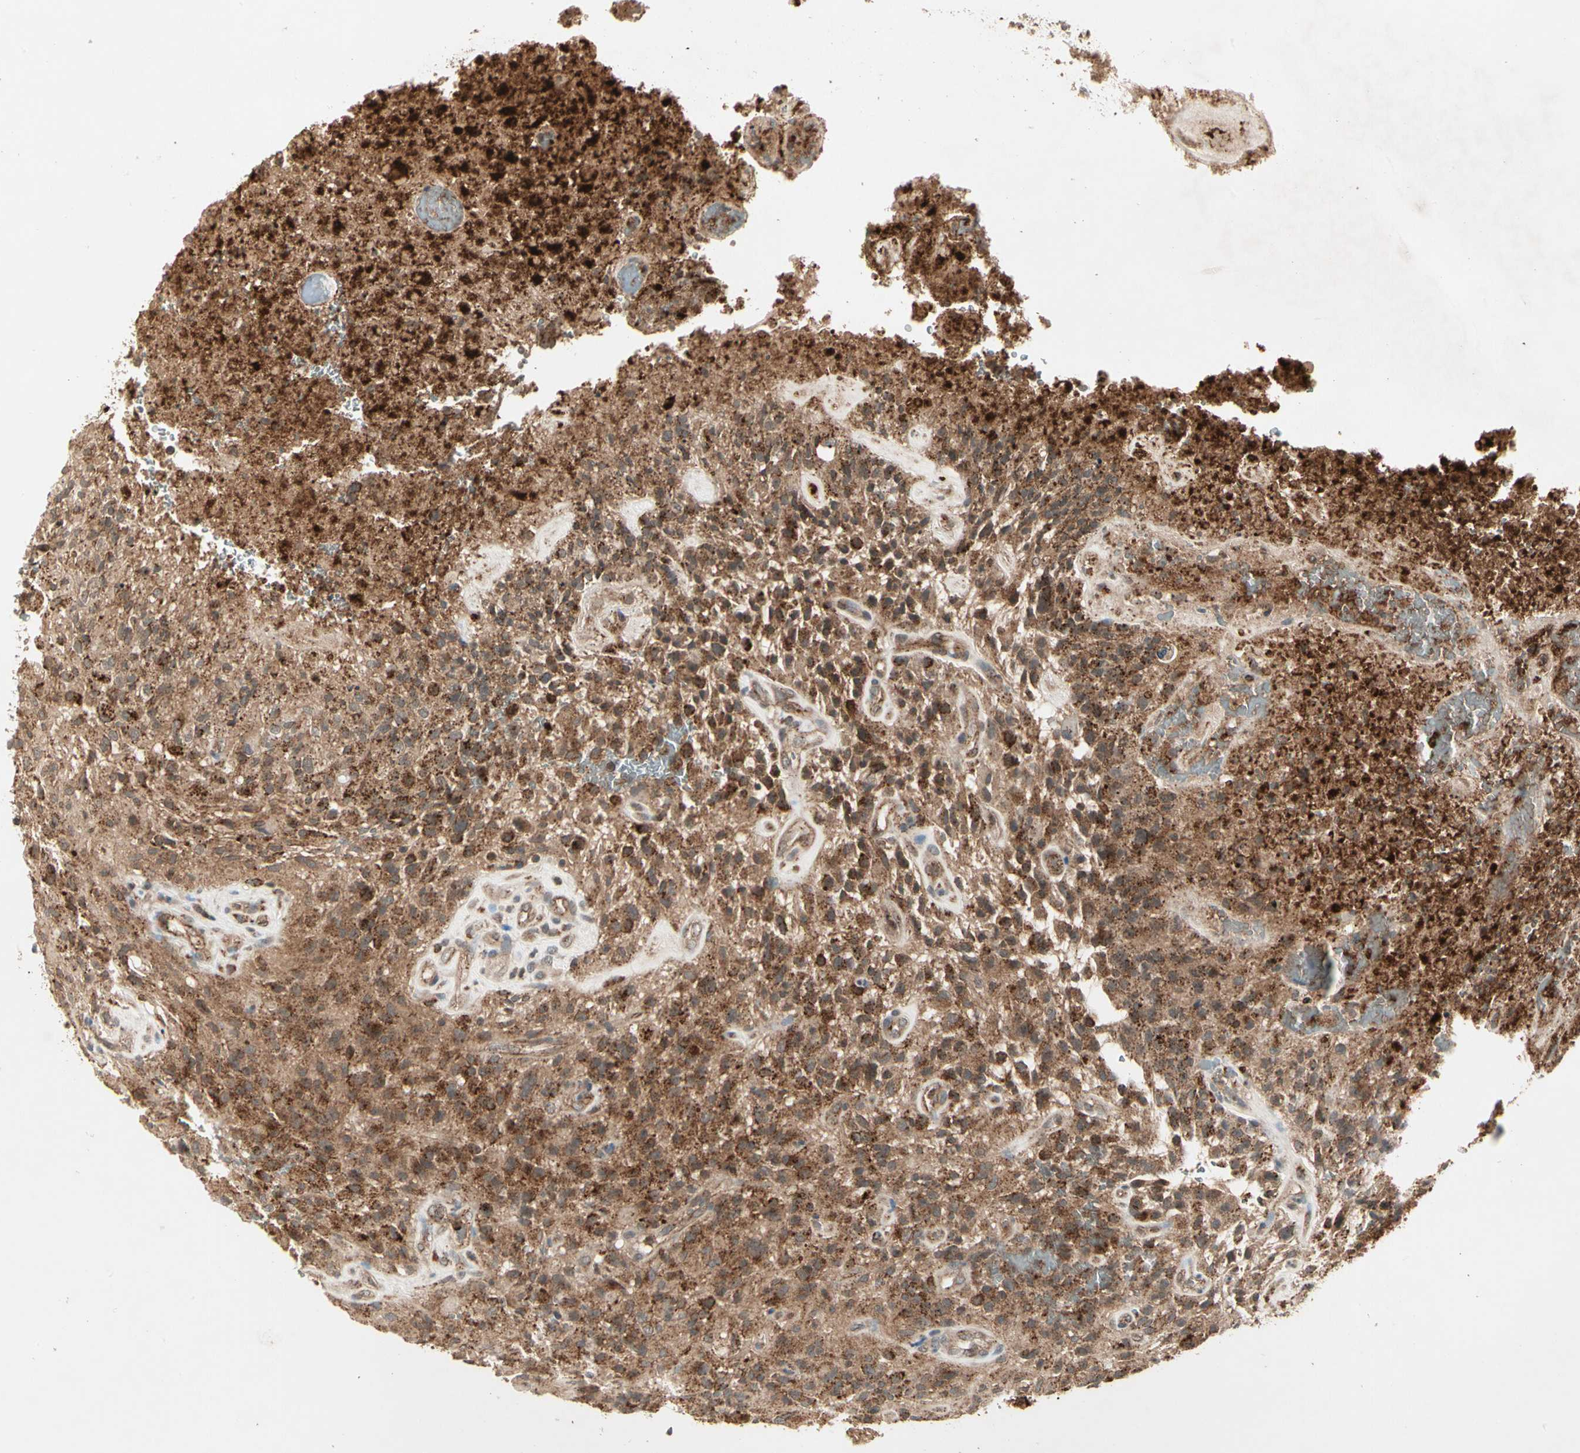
{"staining": {"intensity": "strong", "quantity": "25%-75%", "location": "cytoplasmic/membranous"}, "tissue": "glioma", "cell_type": "Tumor cells", "image_type": "cancer", "snomed": [{"axis": "morphology", "description": "Glioma, malignant, High grade"}, {"axis": "topography", "description": "Brain"}], "caption": "Immunohistochemical staining of malignant high-grade glioma demonstrates strong cytoplasmic/membranous protein expression in about 25%-75% of tumor cells. (Stains: DAB (3,3'-diaminobenzidine) in brown, nuclei in blue, Microscopy: brightfield microscopy at high magnification).", "gene": "FLOT1", "patient": {"sex": "male", "age": 71}}